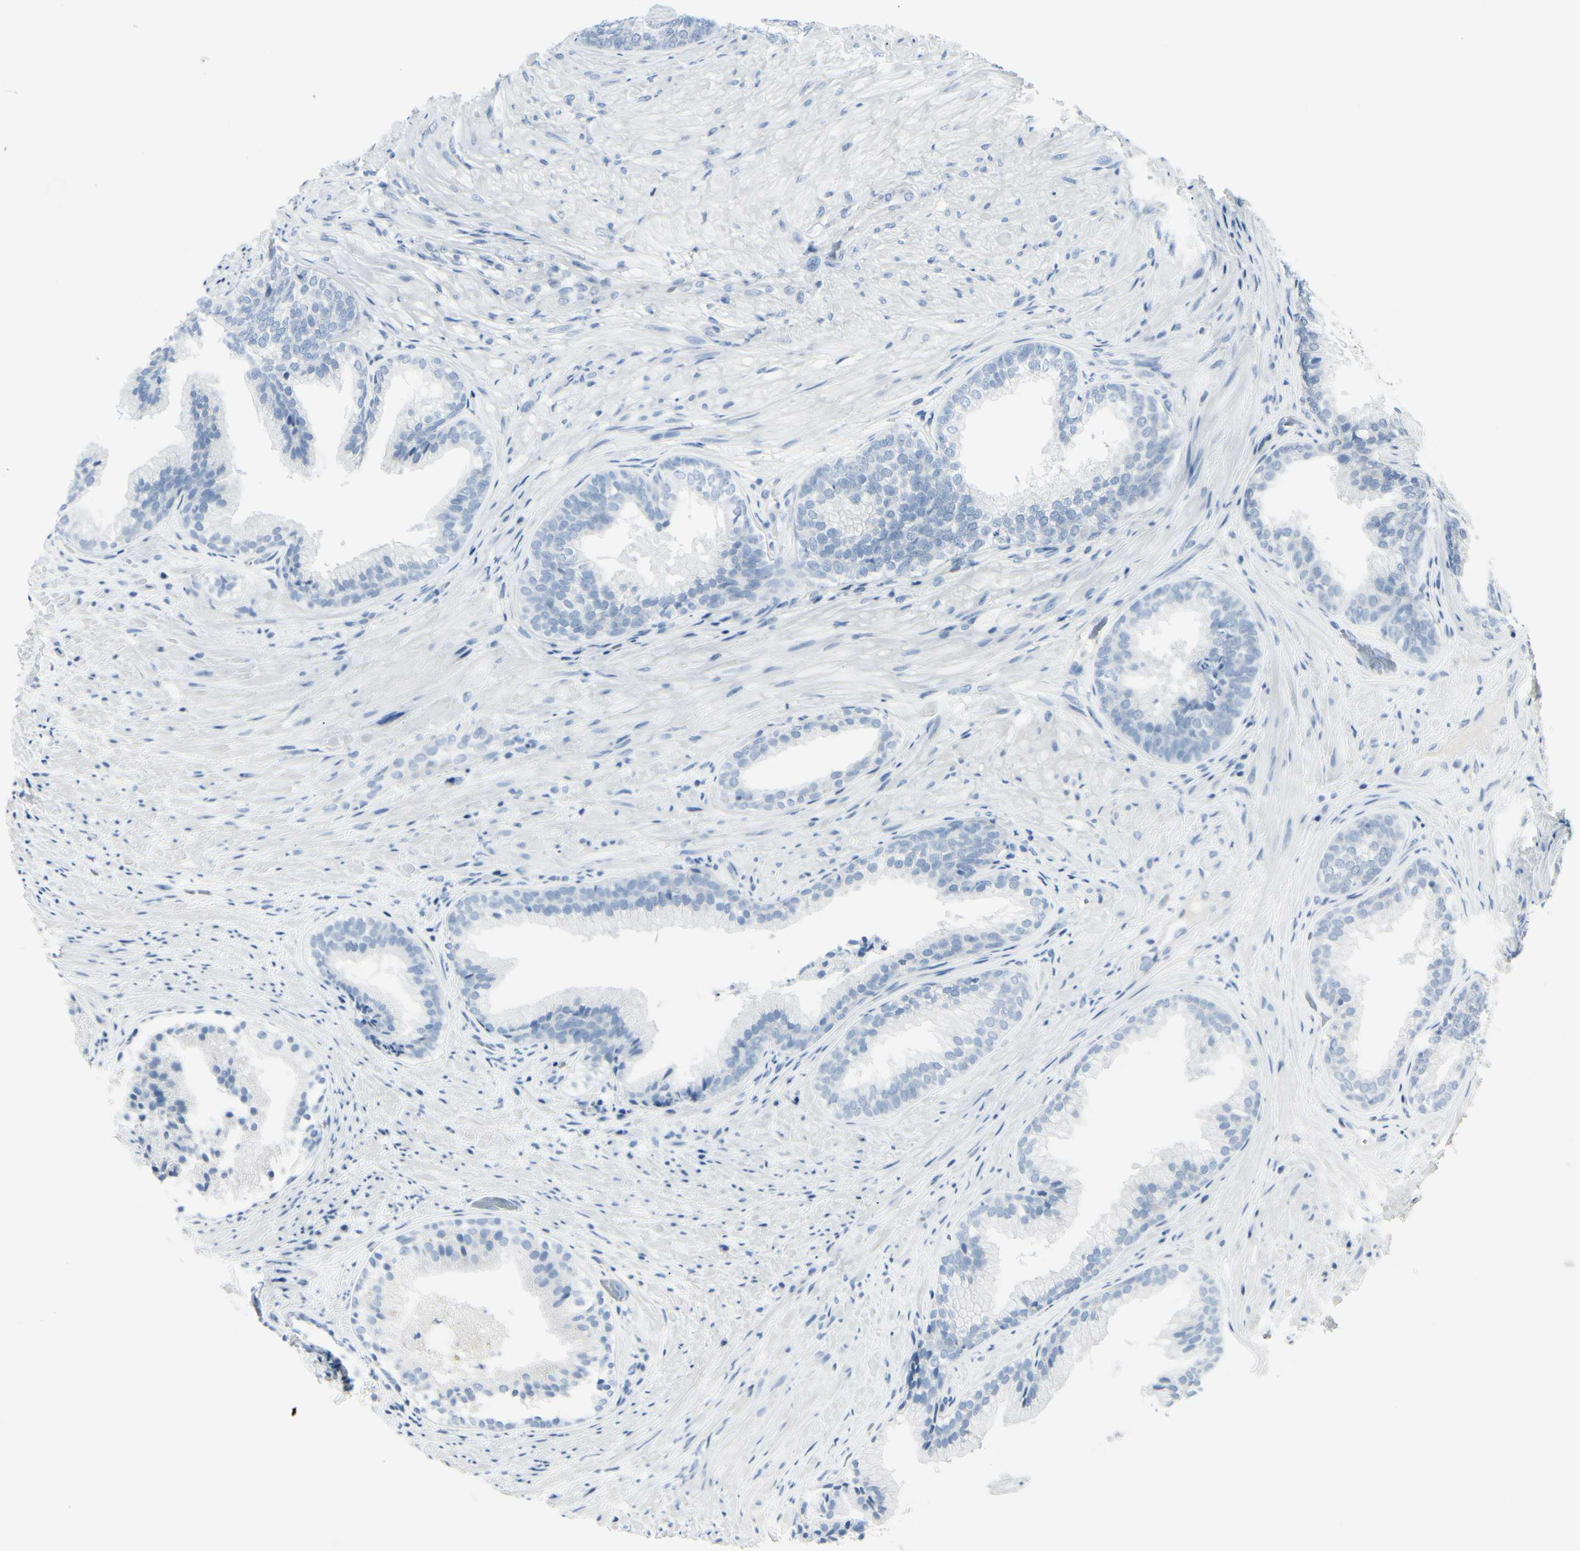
{"staining": {"intensity": "negative", "quantity": "none", "location": "none"}, "tissue": "prostate", "cell_type": "Glandular cells", "image_type": "normal", "snomed": [{"axis": "morphology", "description": "Normal tissue, NOS"}, {"axis": "topography", "description": "Prostate"}], "caption": "This is an immunohistochemistry (IHC) histopathology image of benign prostate. There is no staining in glandular cells.", "gene": "CDHR5", "patient": {"sex": "male", "age": 76}}